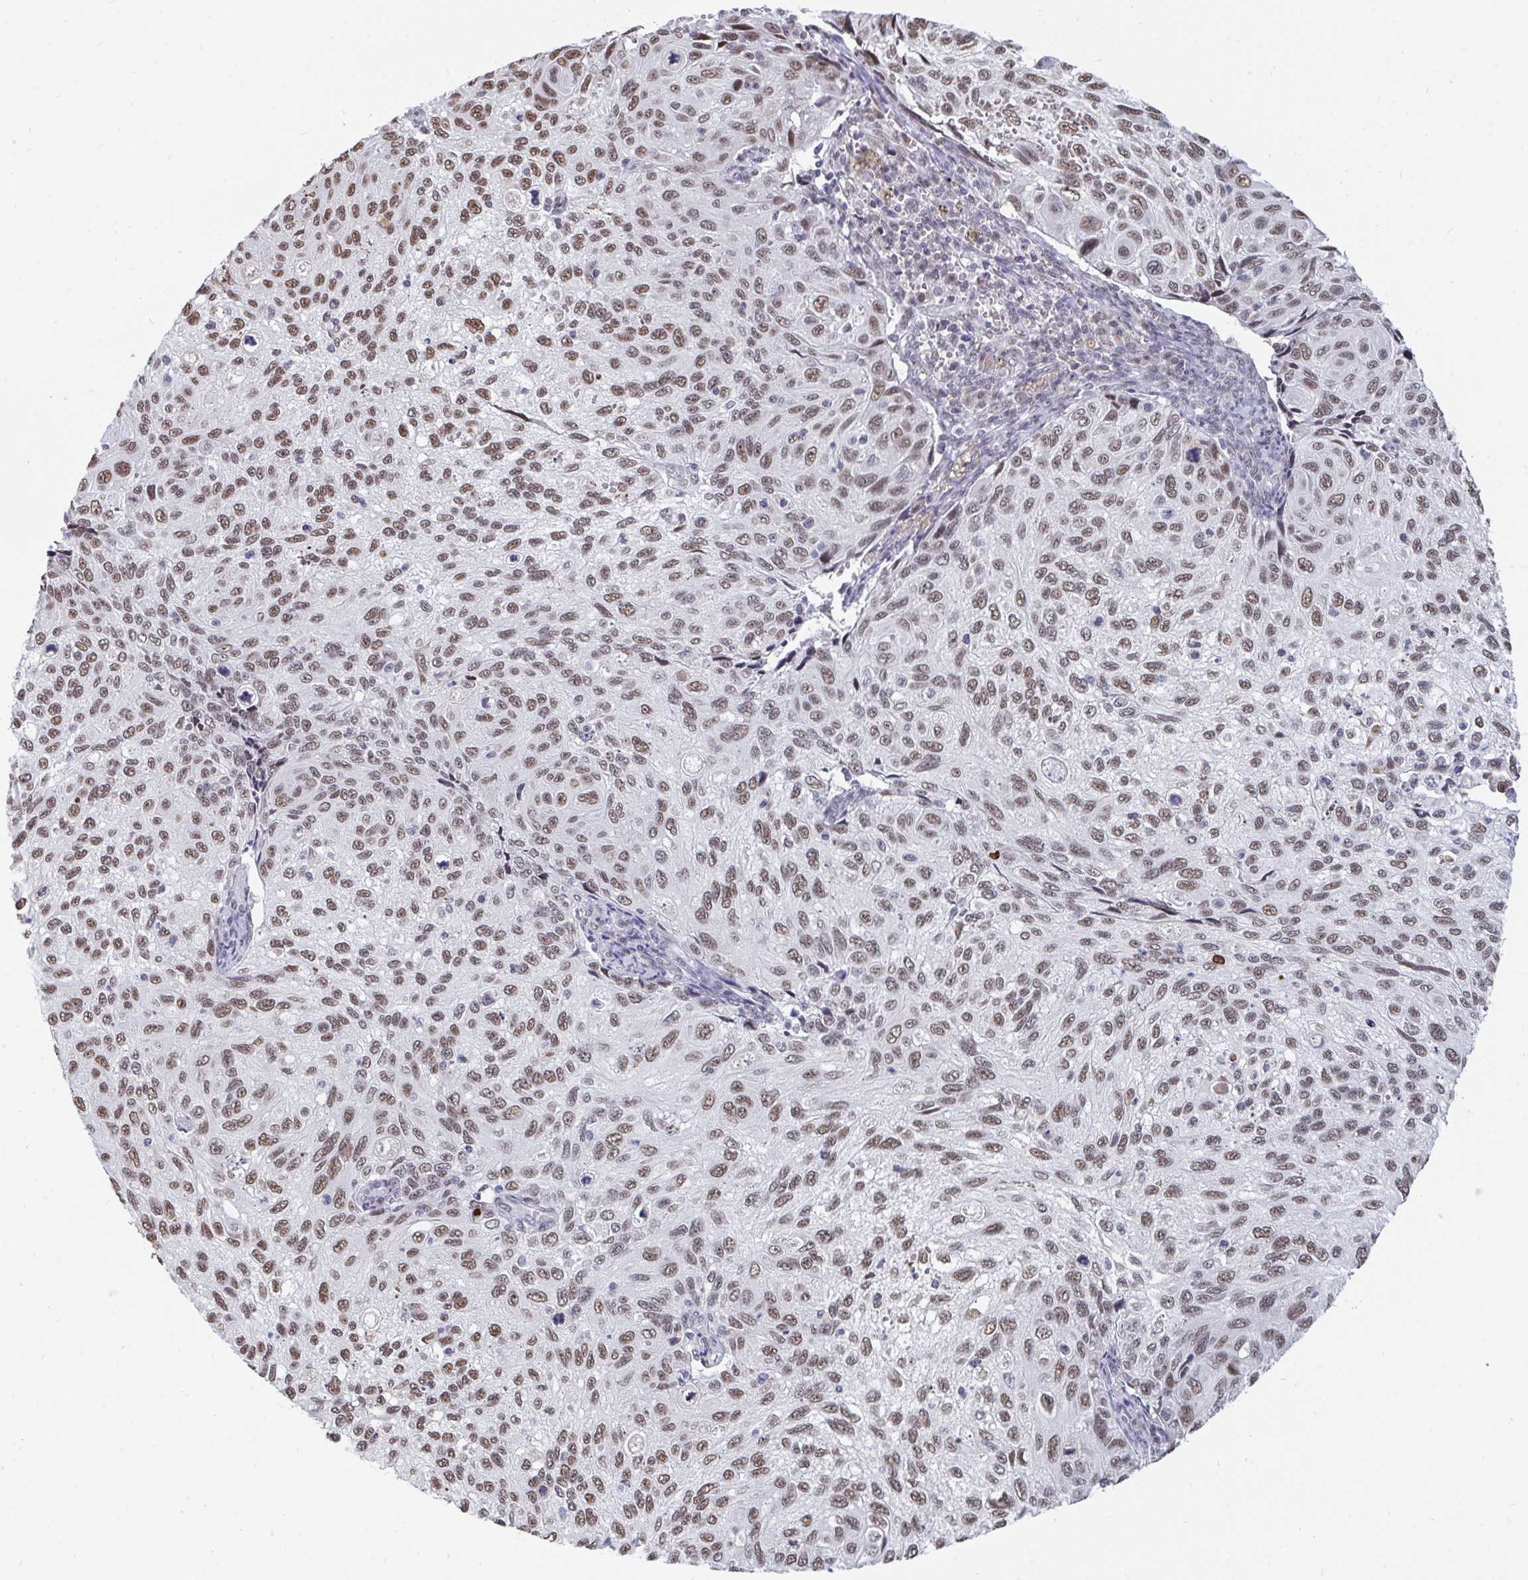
{"staining": {"intensity": "moderate", "quantity": ">75%", "location": "nuclear"}, "tissue": "cervical cancer", "cell_type": "Tumor cells", "image_type": "cancer", "snomed": [{"axis": "morphology", "description": "Squamous cell carcinoma, NOS"}, {"axis": "topography", "description": "Cervix"}], "caption": "A histopathology image of cervical cancer stained for a protein displays moderate nuclear brown staining in tumor cells.", "gene": "TRIP12", "patient": {"sex": "female", "age": 70}}